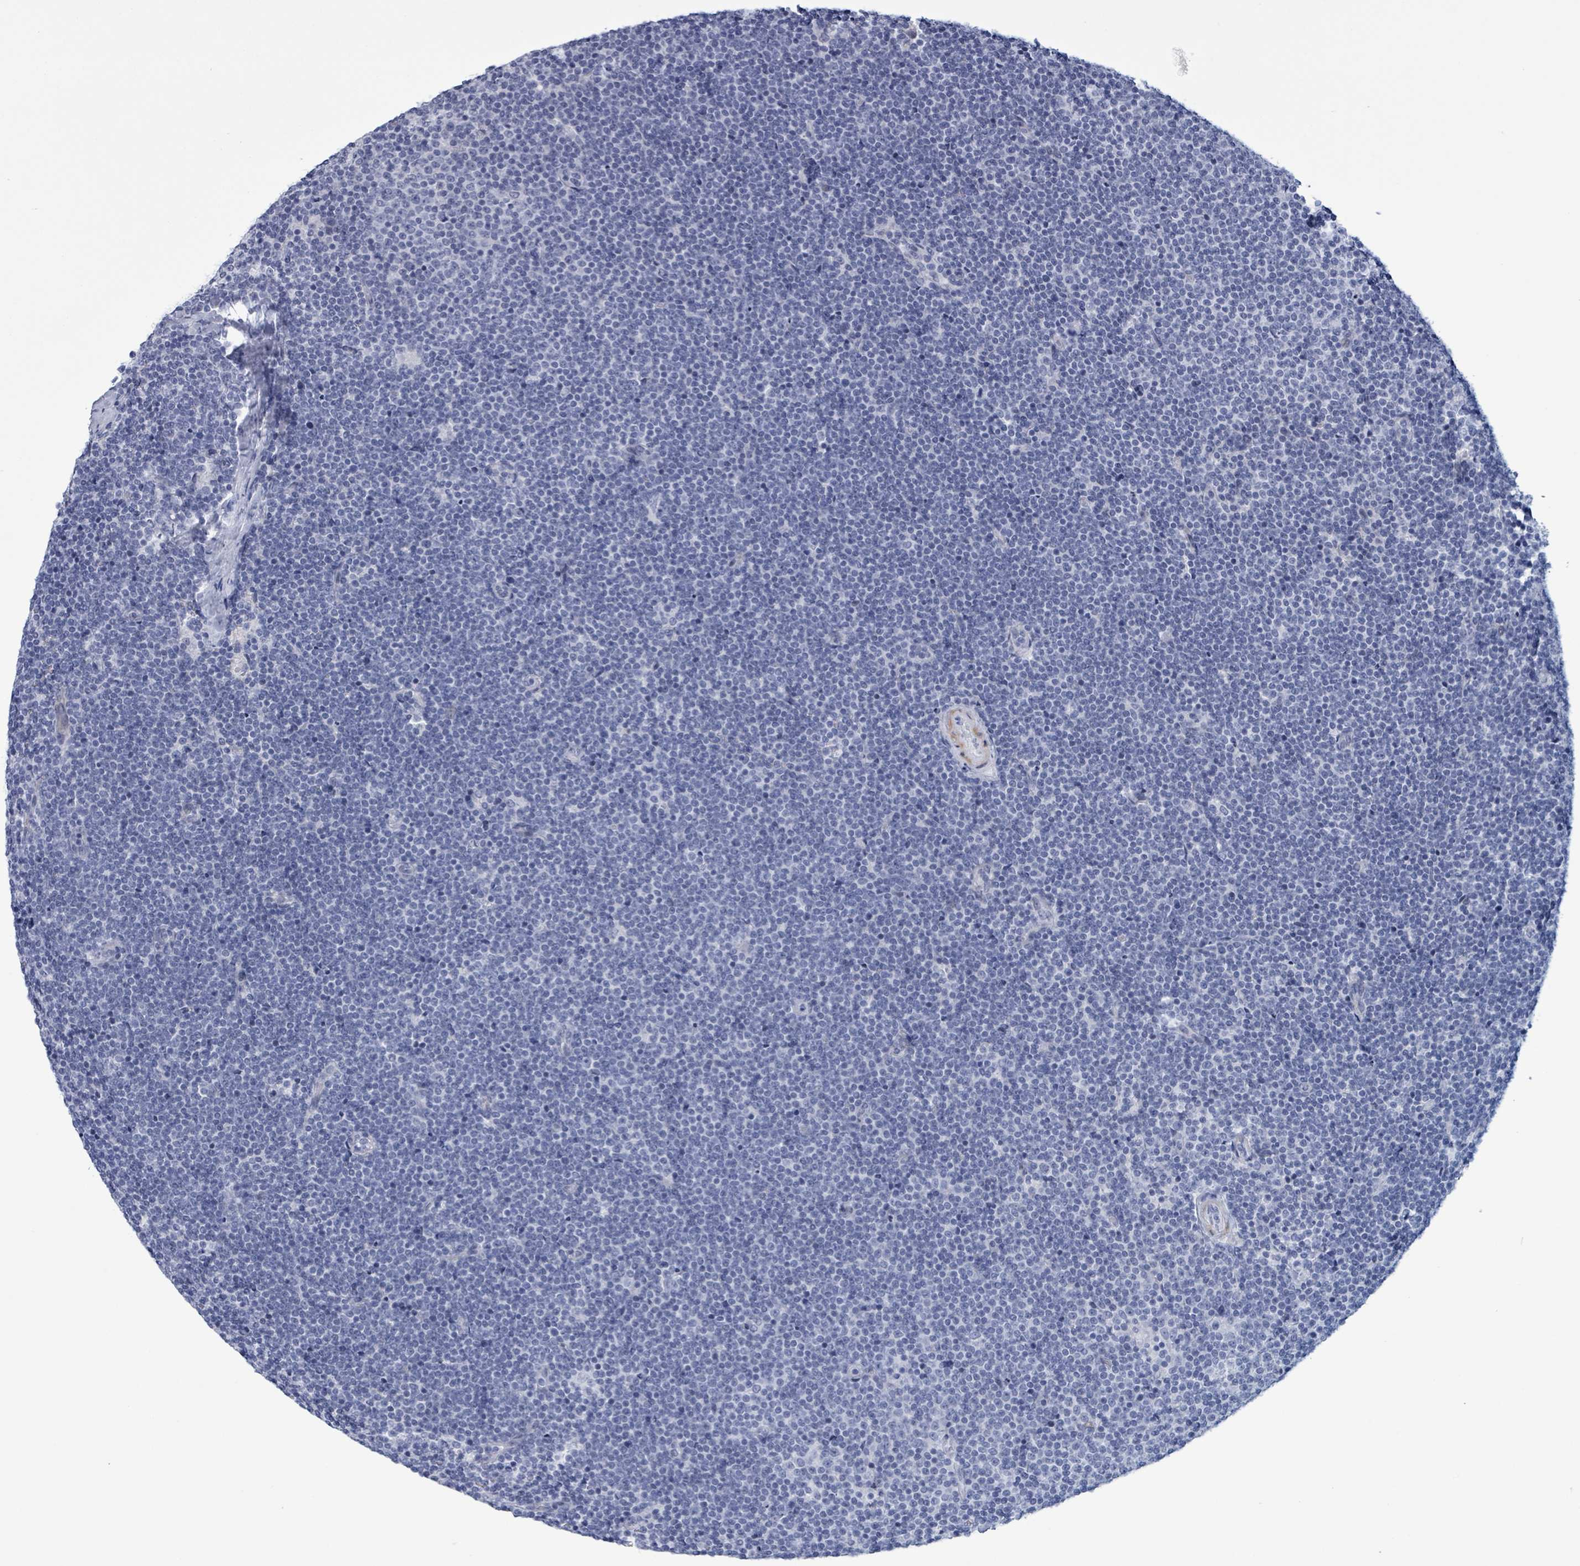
{"staining": {"intensity": "negative", "quantity": "none", "location": "none"}, "tissue": "lymphoma", "cell_type": "Tumor cells", "image_type": "cancer", "snomed": [{"axis": "morphology", "description": "Malignant lymphoma, non-Hodgkin's type, Low grade"}, {"axis": "topography", "description": "Lymph node"}], "caption": "This image is of lymphoma stained with IHC to label a protein in brown with the nuclei are counter-stained blue. There is no positivity in tumor cells.", "gene": "ZNF771", "patient": {"sex": "male", "age": 48}}